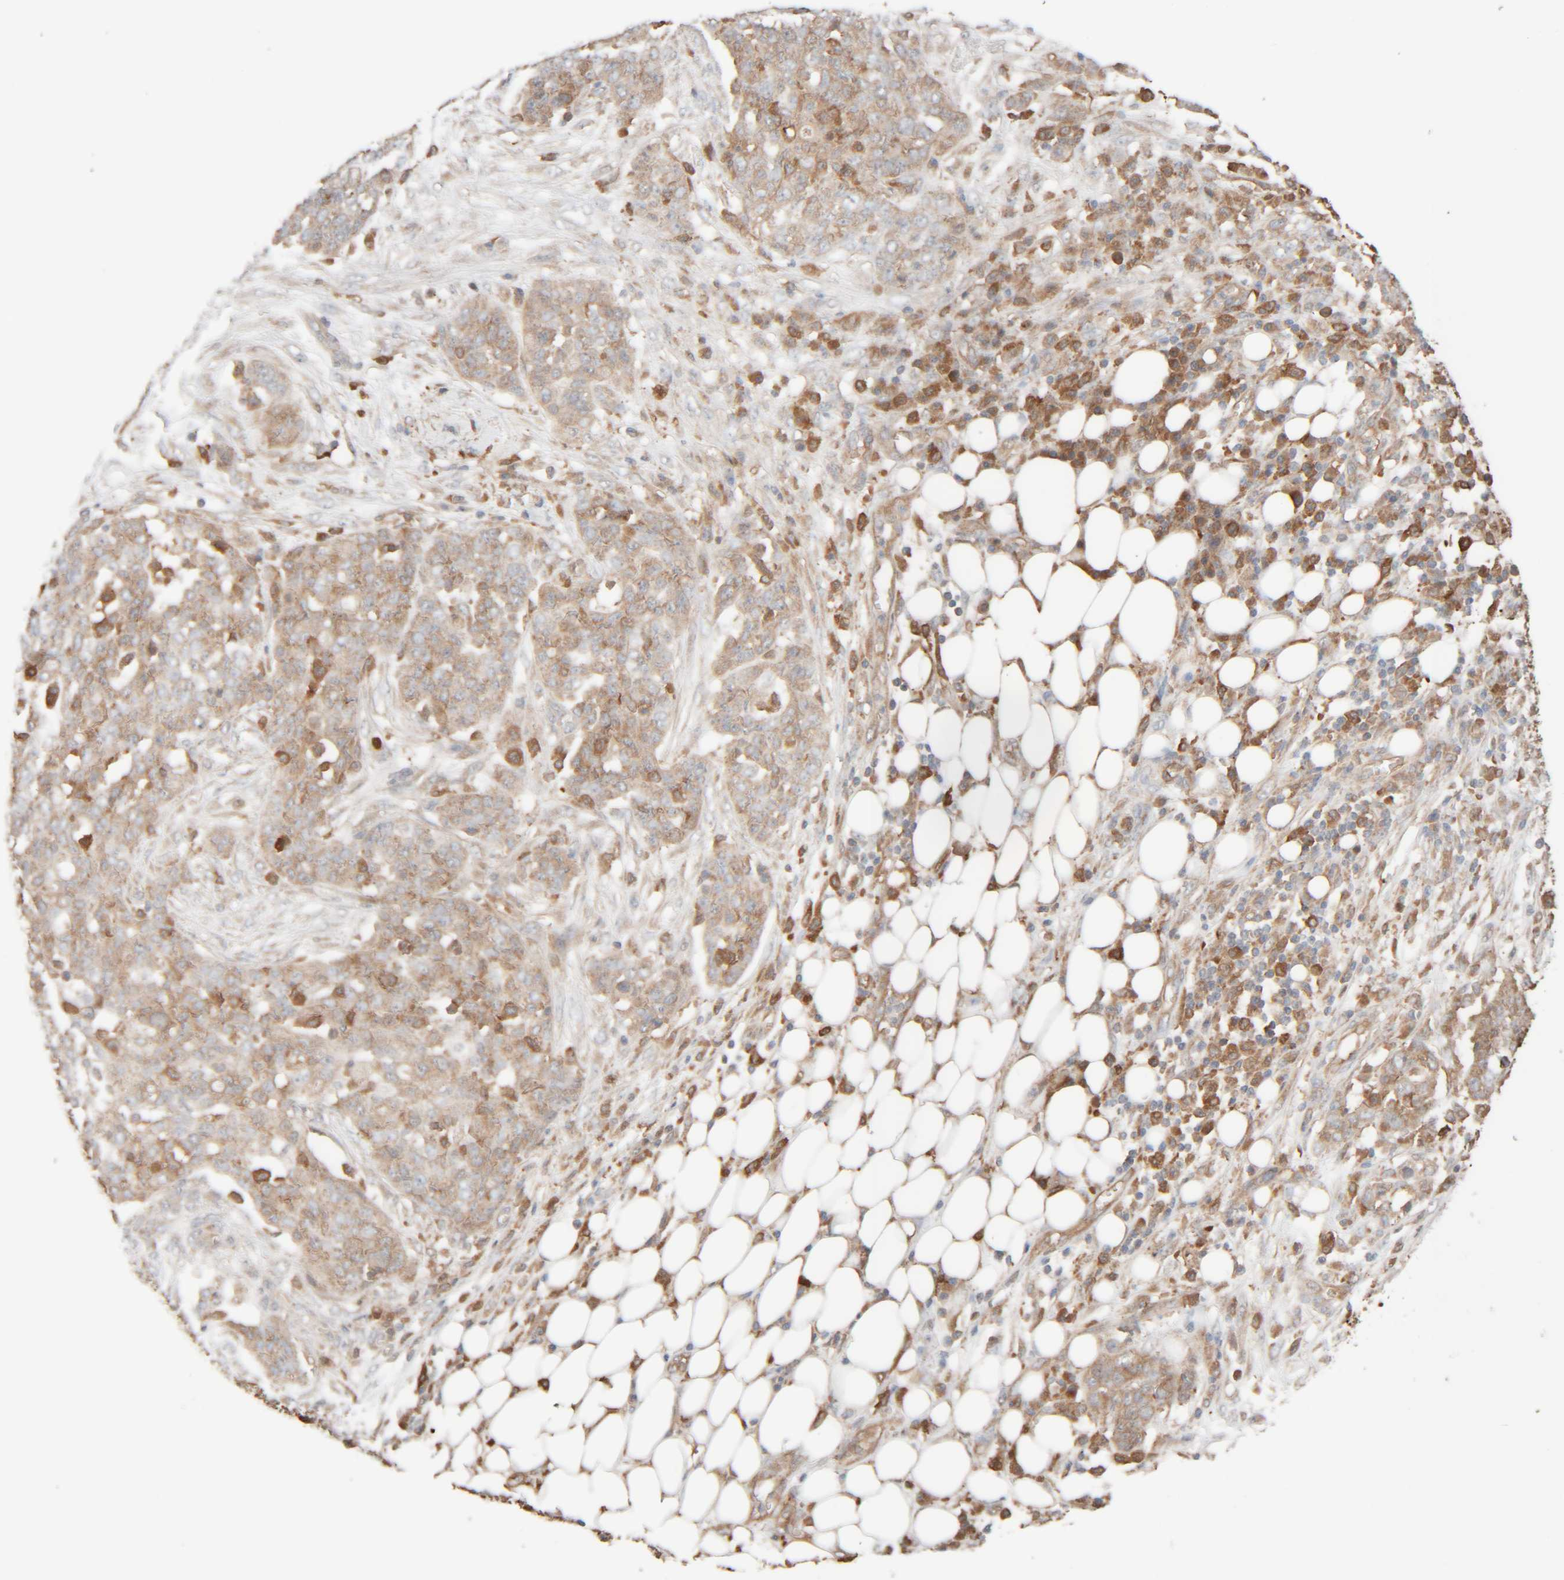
{"staining": {"intensity": "weak", "quantity": ">75%", "location": "cytoplasmic/membranous"}, "tissue": "ovarian cancer", "cell_type": "Tumor cells", "image_type": "cancer", "snomed": [{"axis": "morphology", "description": "Cystadenocarcinoma, serous, NOS"}, {"axis": "topography", "description": "Soft tissue"}, {"axis": "topography", "description": "Ovary"}], "caption": "This is a micrograph of immunohistochemistry staining of ovarian cancer (serous cystadenocarcinoma), which shows weak expression in the cytoplasmic/membranous of tumor cells.", "gene": "TMEM192", "patient": {"sex": "female", "age": 57}}